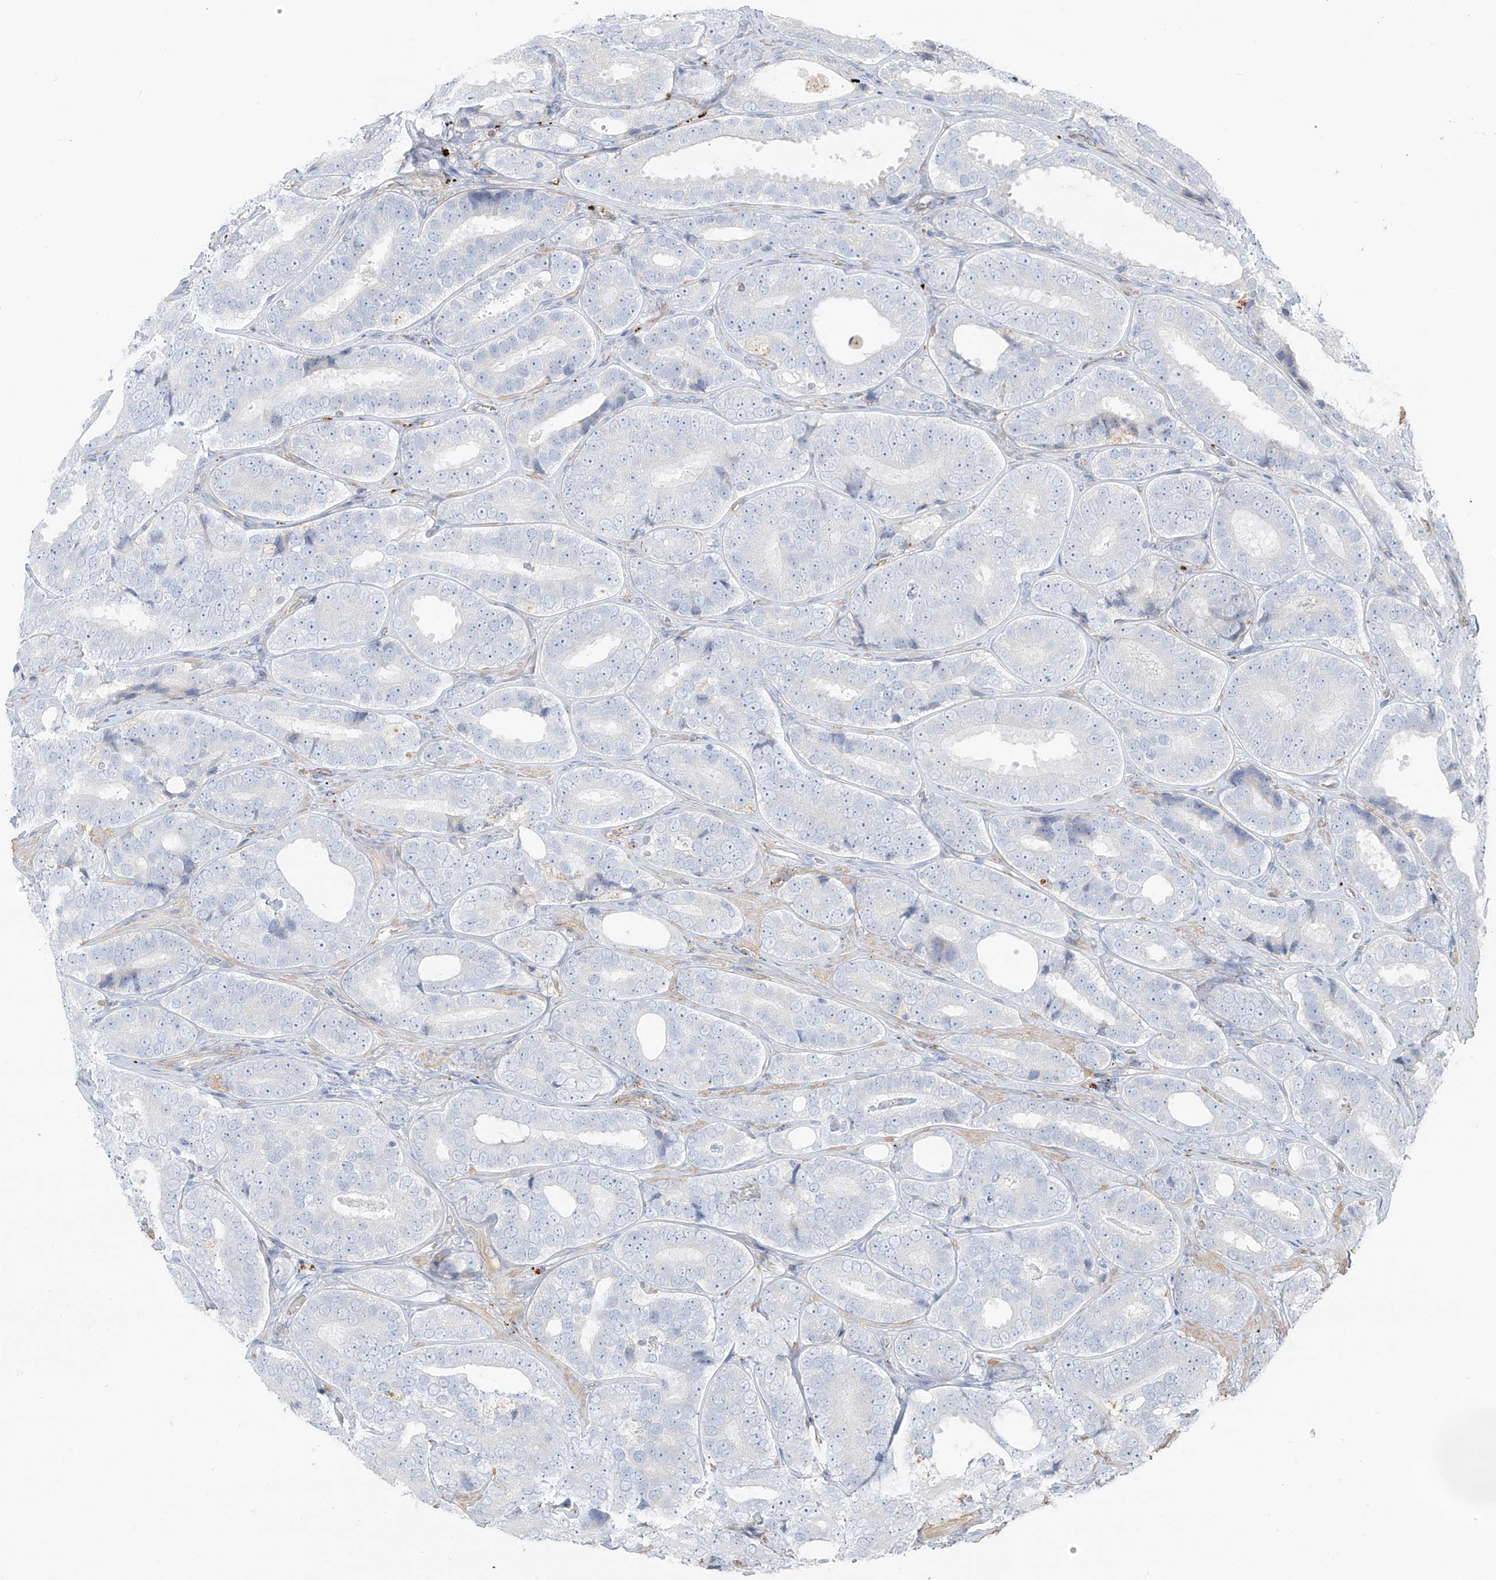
{"staining": {"intensity": "negative", "quantity": "none", "location": "none"}, "tissue": "prostate cancer", "cell_type": "Tumor cells", "image_type": "cancer", "snomed": [{"axis": "morphology", "description": "Adenocarcinoma, High grade"}, {"axis": "topography", "description": "Prostate"}], "caption": "Tumor cells show no significant protein staining in high-grade adenocarcinoma (prostate).", "gene": "TAL2", "patient": {"sex": "male", "age": 56}}